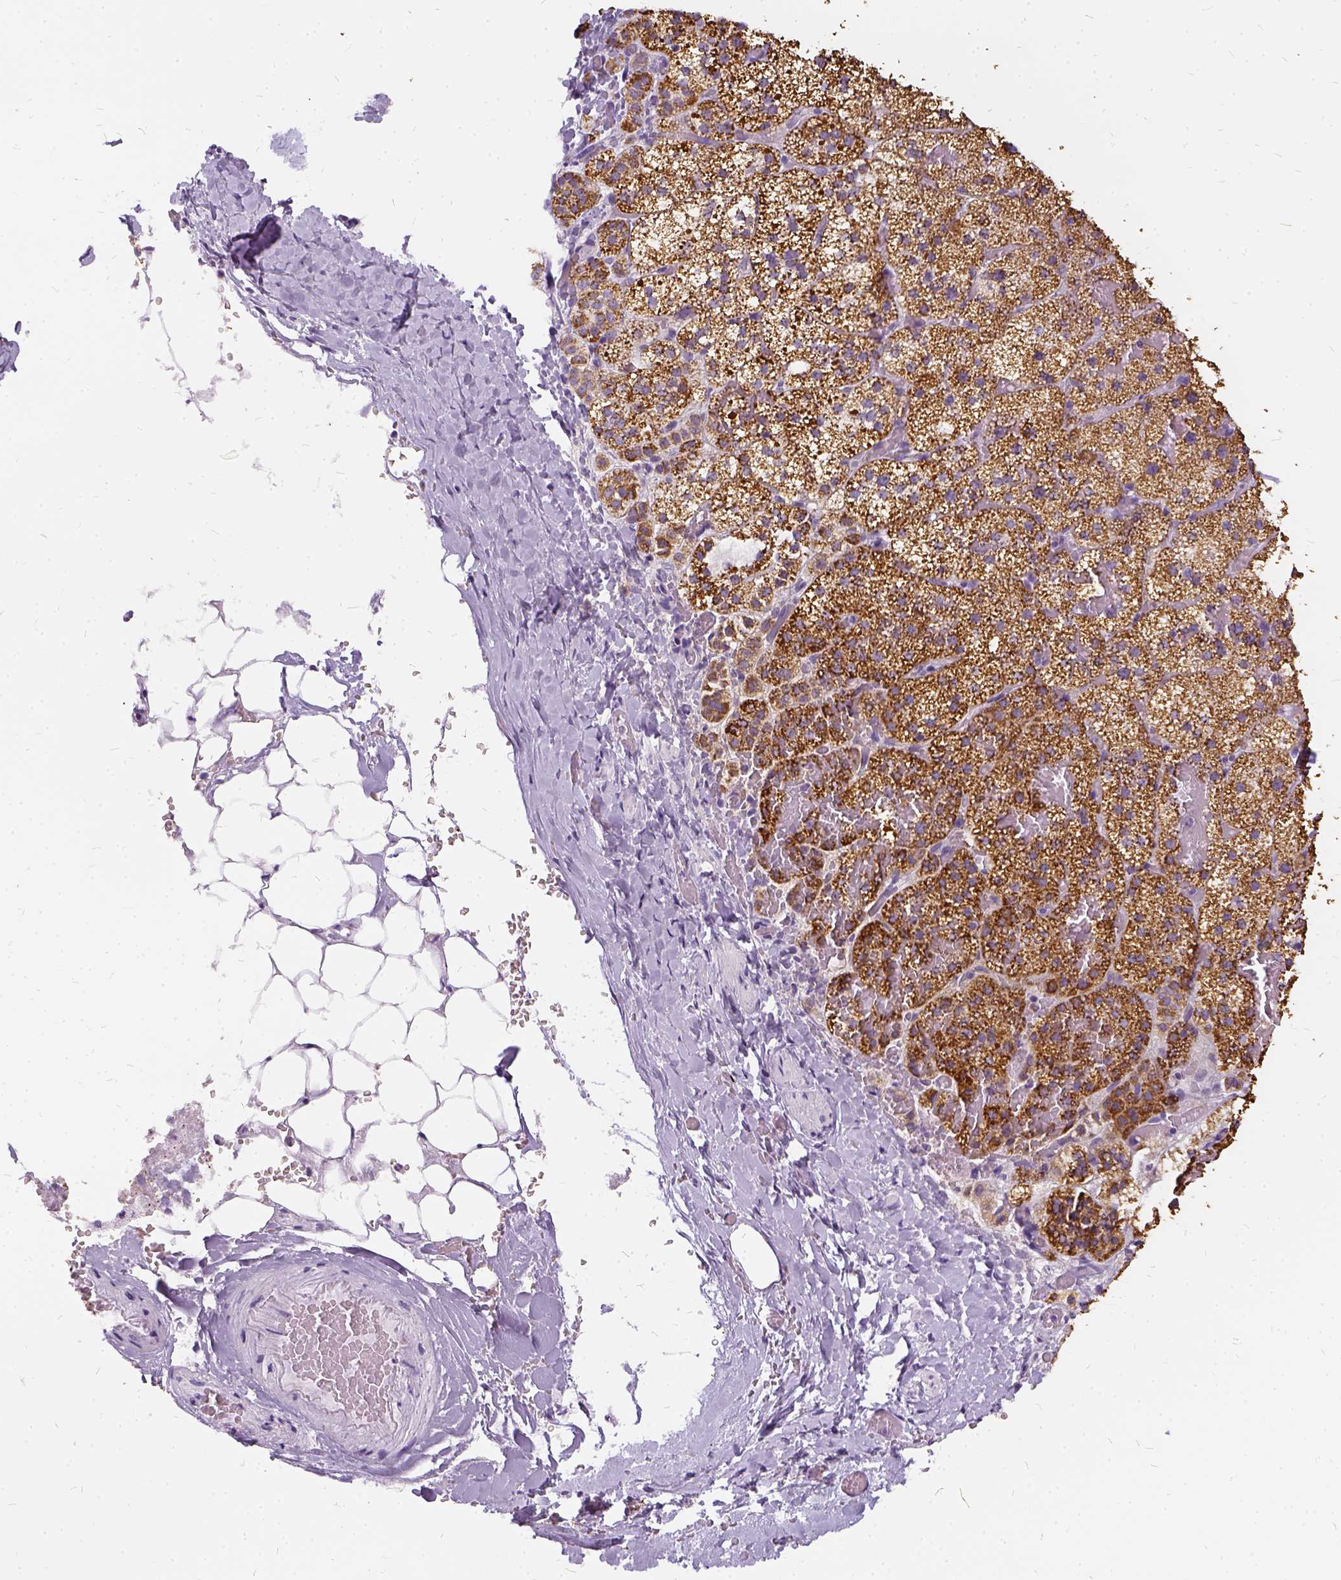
{"staining": {"intensity": "strong", "quantity": ">75%", "location": "cytoplasmic/membranous"}, "tissue": "adrenal gland", "cell_type": "Glandular cells", "image_type": "normal", "snomed": [{"axis": "morphology", "description": "Normal tissue, NOS"}, {"axis": "topography", "description": "Adrenal gland"}], "caption": "Immunohistochemical staining of normal adrenal gland demonstrates strong cytoplasmic/membranous protein expression in about >75% of glandular cells. (Stains: DAB in brown, nuclei in blue, Microscopy: brightfield microscopy at high magnification).", "gene": "FDX1", "patient": {"sex": "male", "age": 53}}